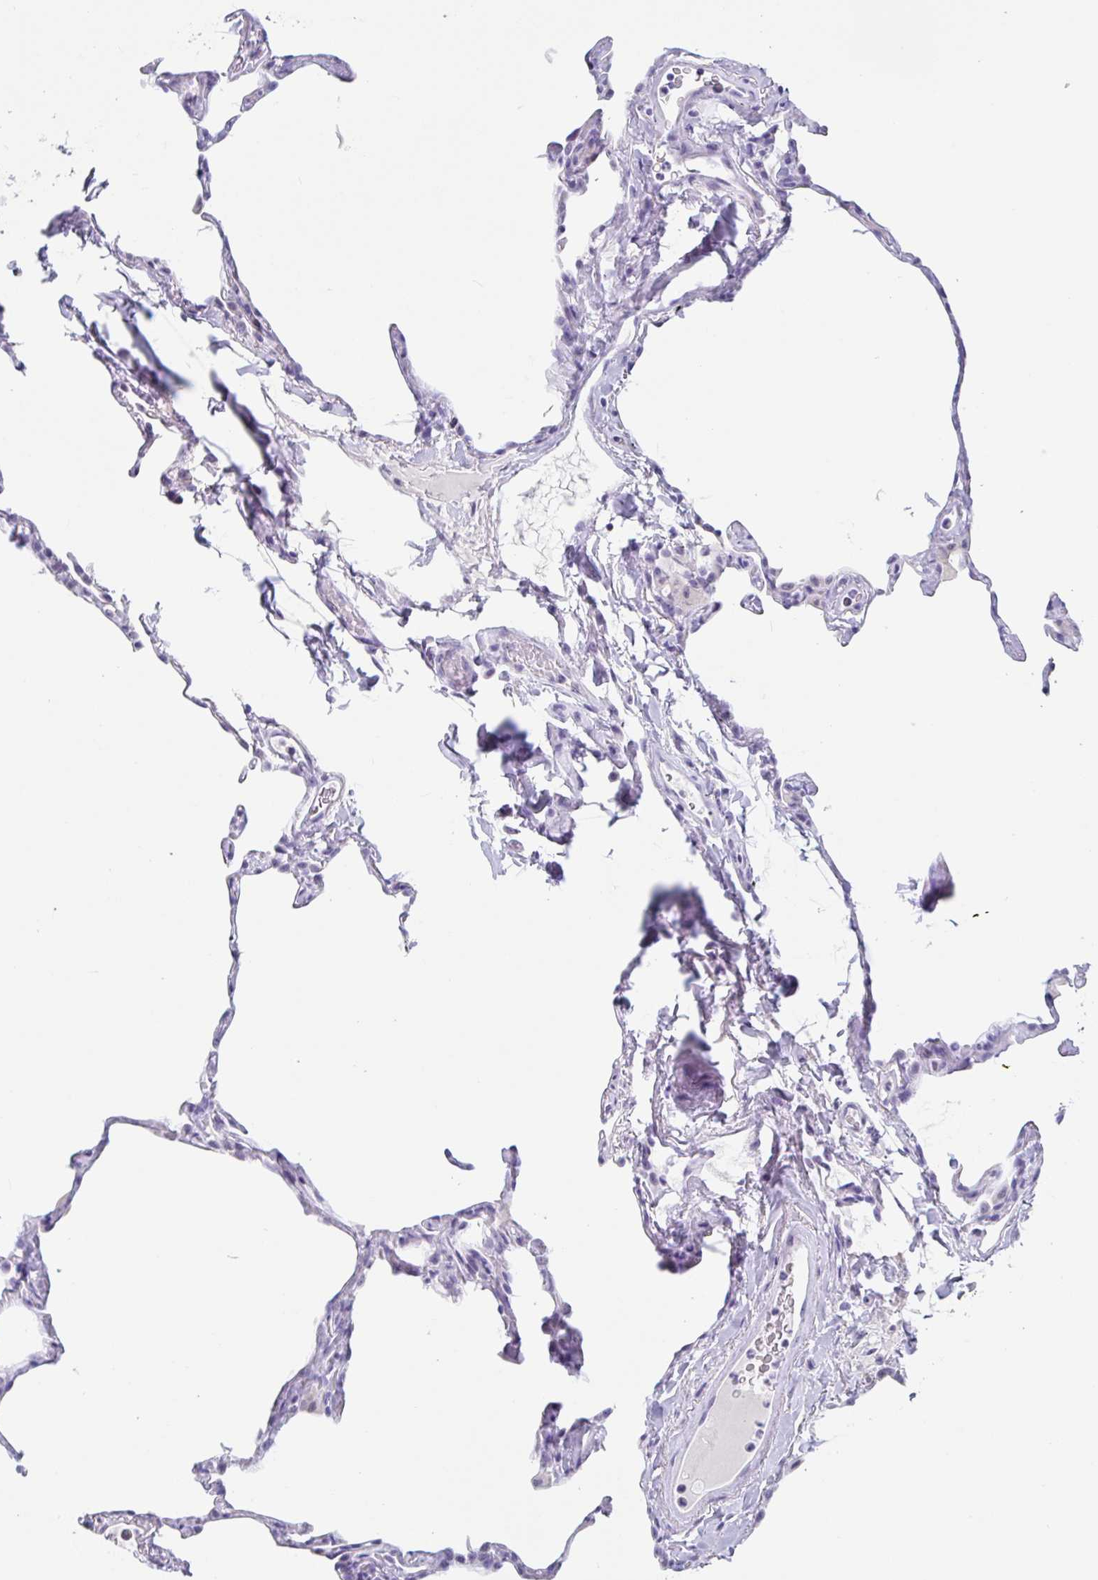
{"staining": {"intensity": "negative", "quantity": "none", "location": "none"}, "tissue": "lung", "cell_type": "Alveolar cells", "image_type": "normal", "snomed": [{"axis": "morphology", "description": "Normal tissue, NOS"}, {"axis": "topography", "description": "Lung"}], "caption": "Lung was stained to show a protein in brown. There is no significant staining in alveolar cells. (Stains: DAB (3,3'-diaminobenzidine) immunohistochemistry (IHC) with hematoxylin counter stain, Microscopy: brightfield microscopy at high magnification).", "gene": "LENG9", "patient": {"sex": "male", "age": 65}}